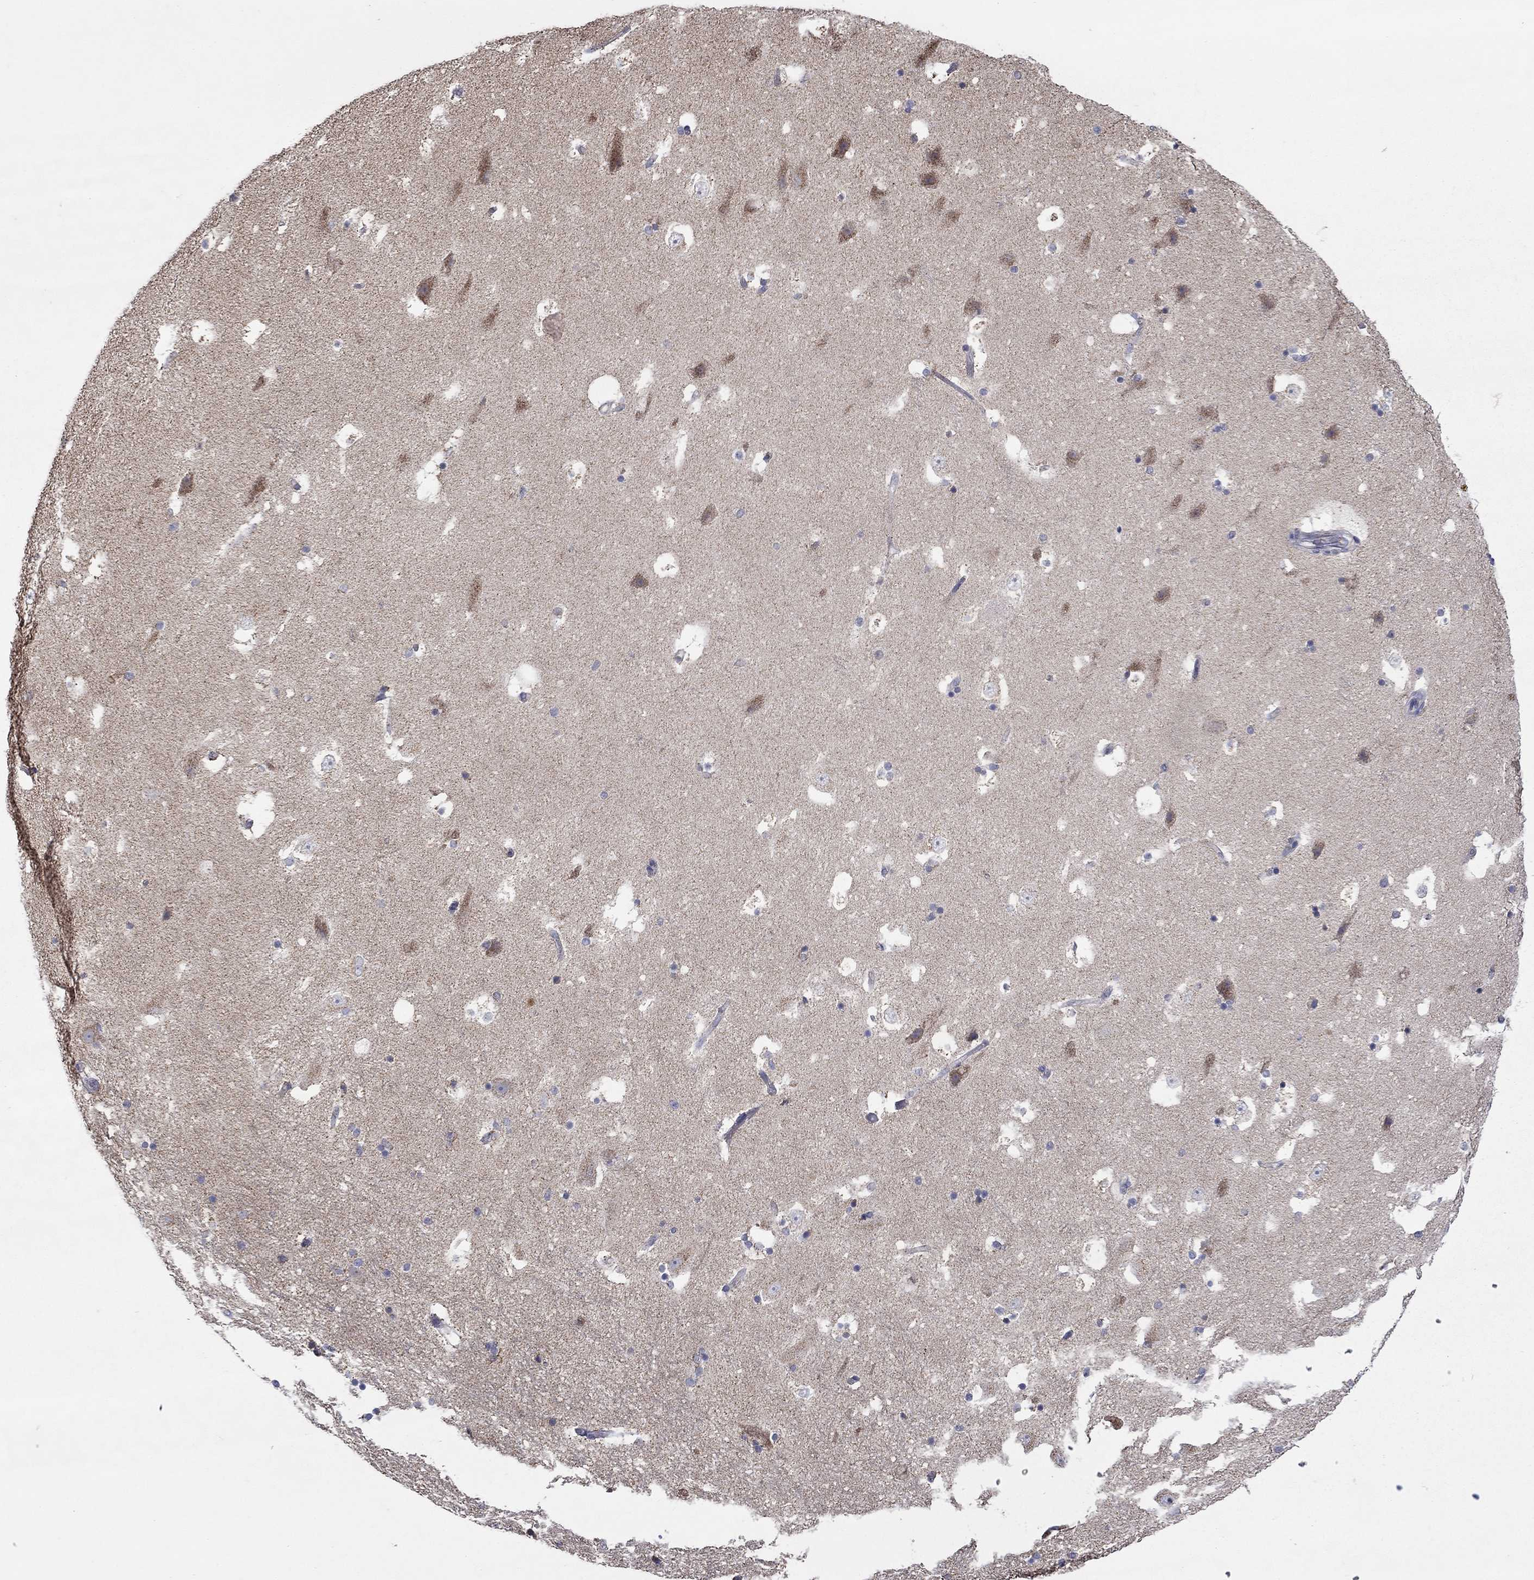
{"staining": {"intensity": "weak", "quantity": "<25%", "location": "cytoplasmic/membranous"}, "tissue": "hippocampus", "cell_type": "Glial cells", "image_type": "normal", "snomed": [{"axis": "morphology", "description": "Normal tissue, NOS"}, {"axis": "topography", "description": "Hippocampus"}], "caption": "DAB immunohistochemical staining of benign hippocampus reveals no significant staining in glial cells.", "gene": "HPS5", "patient": {"sex": "male", "age": 51}}